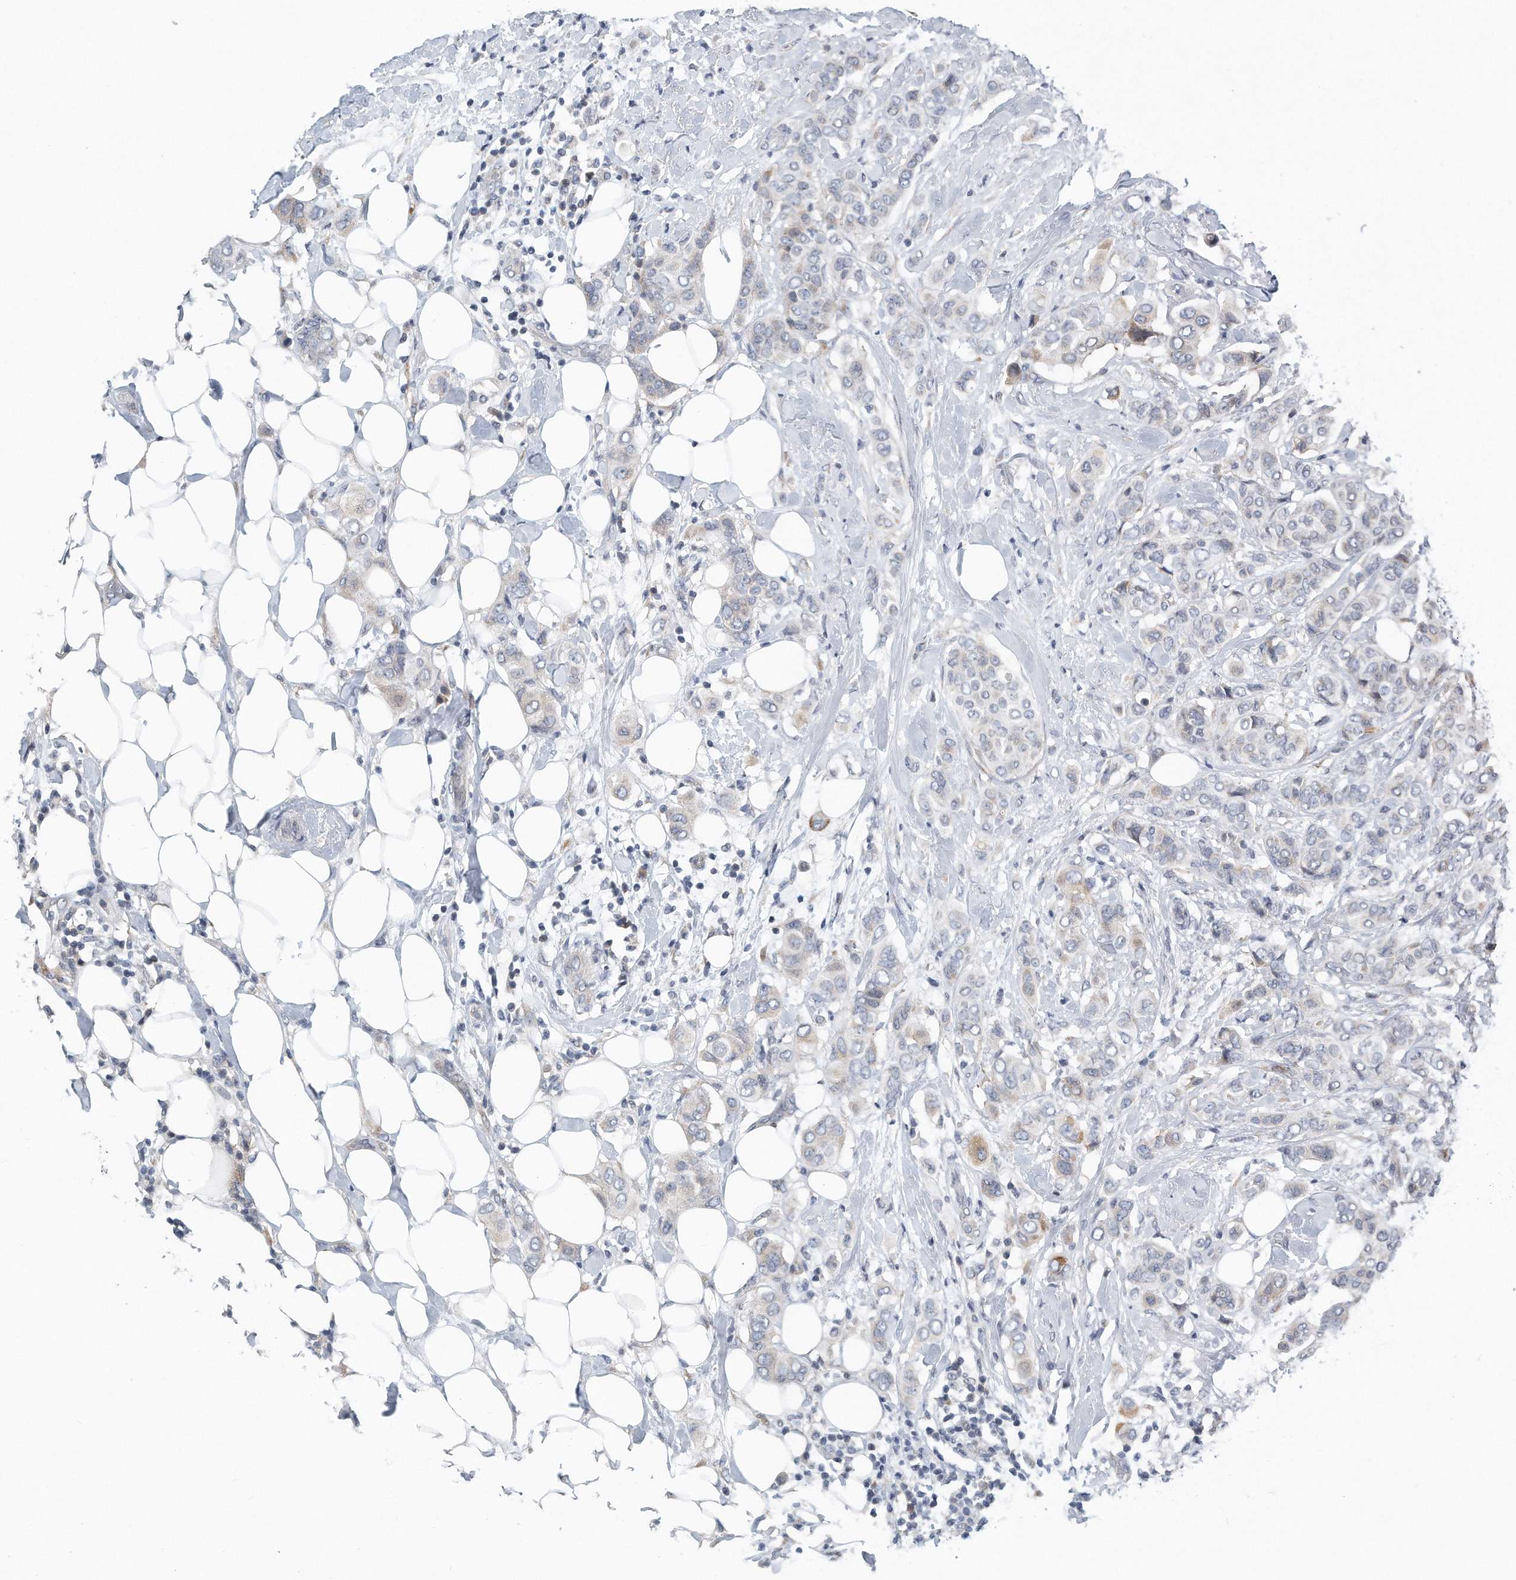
{"staining": {"intensity": "weak", "quantity": "<25%", "location": "cytoplasmic/membranous"}, "tissue": "breast cancer", "cell_type": "Tumor cells", "image_type": "cancer", "snomed": [{"axis": "morphology", "description": "Lobular carcinoma"}, {"axis": "topography", "description": "Breast"}], "caption": "There is no significant positivity in tumor cells of breast lobular carcinoma.", "gene": "VLDLR", "patient": {"sex": "female", "age": 51}}